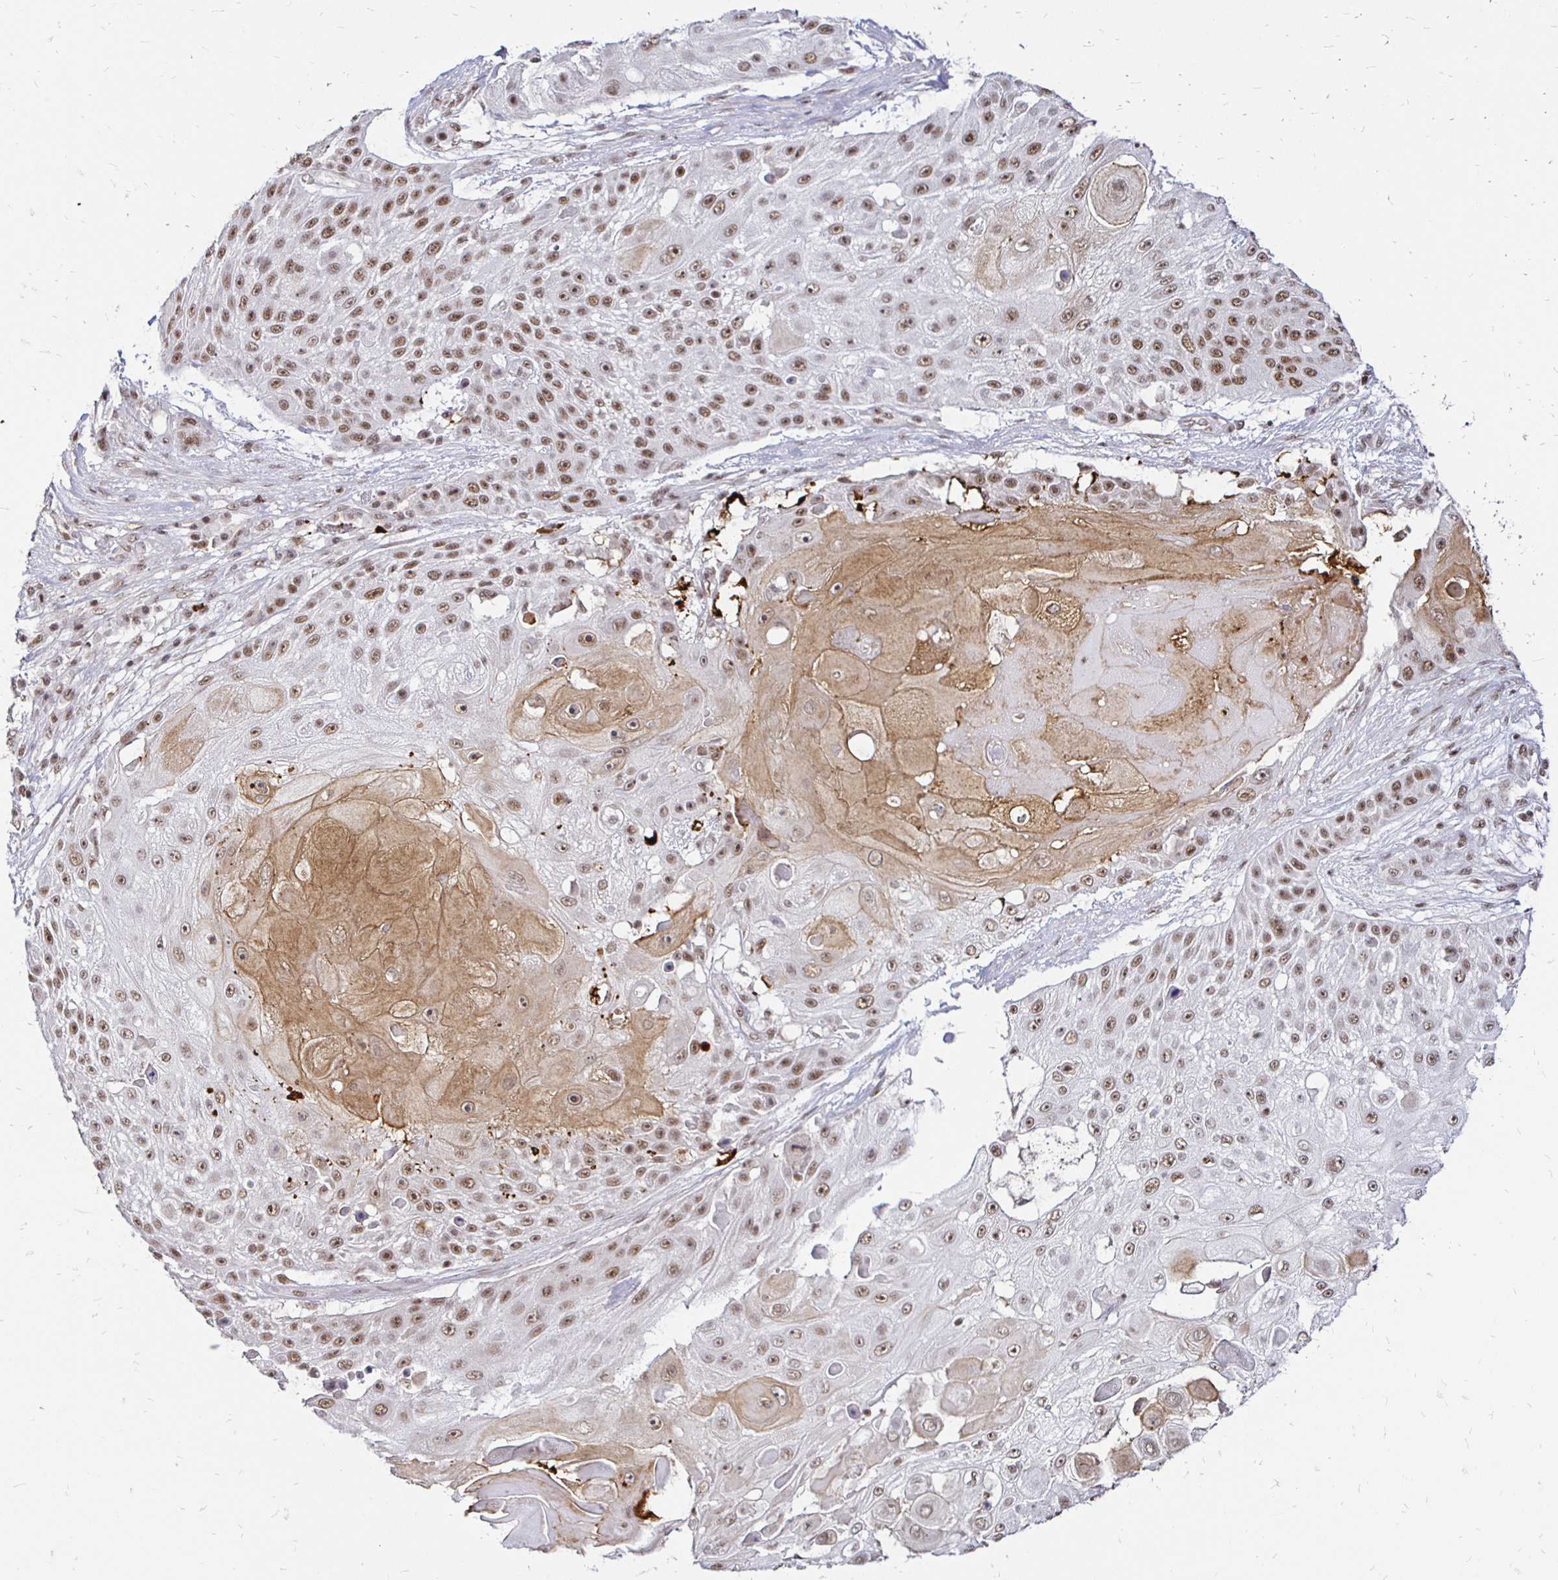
{"staining": {"intensity": "moderate", "quantity": ">75%", "location": "nuclear"}, "tissue": "skin cancer", "cell_type": "Tumor cells", "image_type": "cancer", "snomed": [{"axis": "morphology", "description": "Squamous cell carcinoma, NOS"}, {"axis": "topography", "description": "Skin"}], "caption": "Immunohistochemistry (IHC) (DAB) staining of skin cancer demonstrates moderate nuclear protein positivity in about >75% of tumor cells. The staining was performed using DAB (3,3'-diaminobenzidine) to visualize the protein expression in brown, while the nuclei were stained in blue with hematoxylin (Magnification: 20x).", "gene": "SIN3A", "patient": {"sex": "female", "age": 86}}